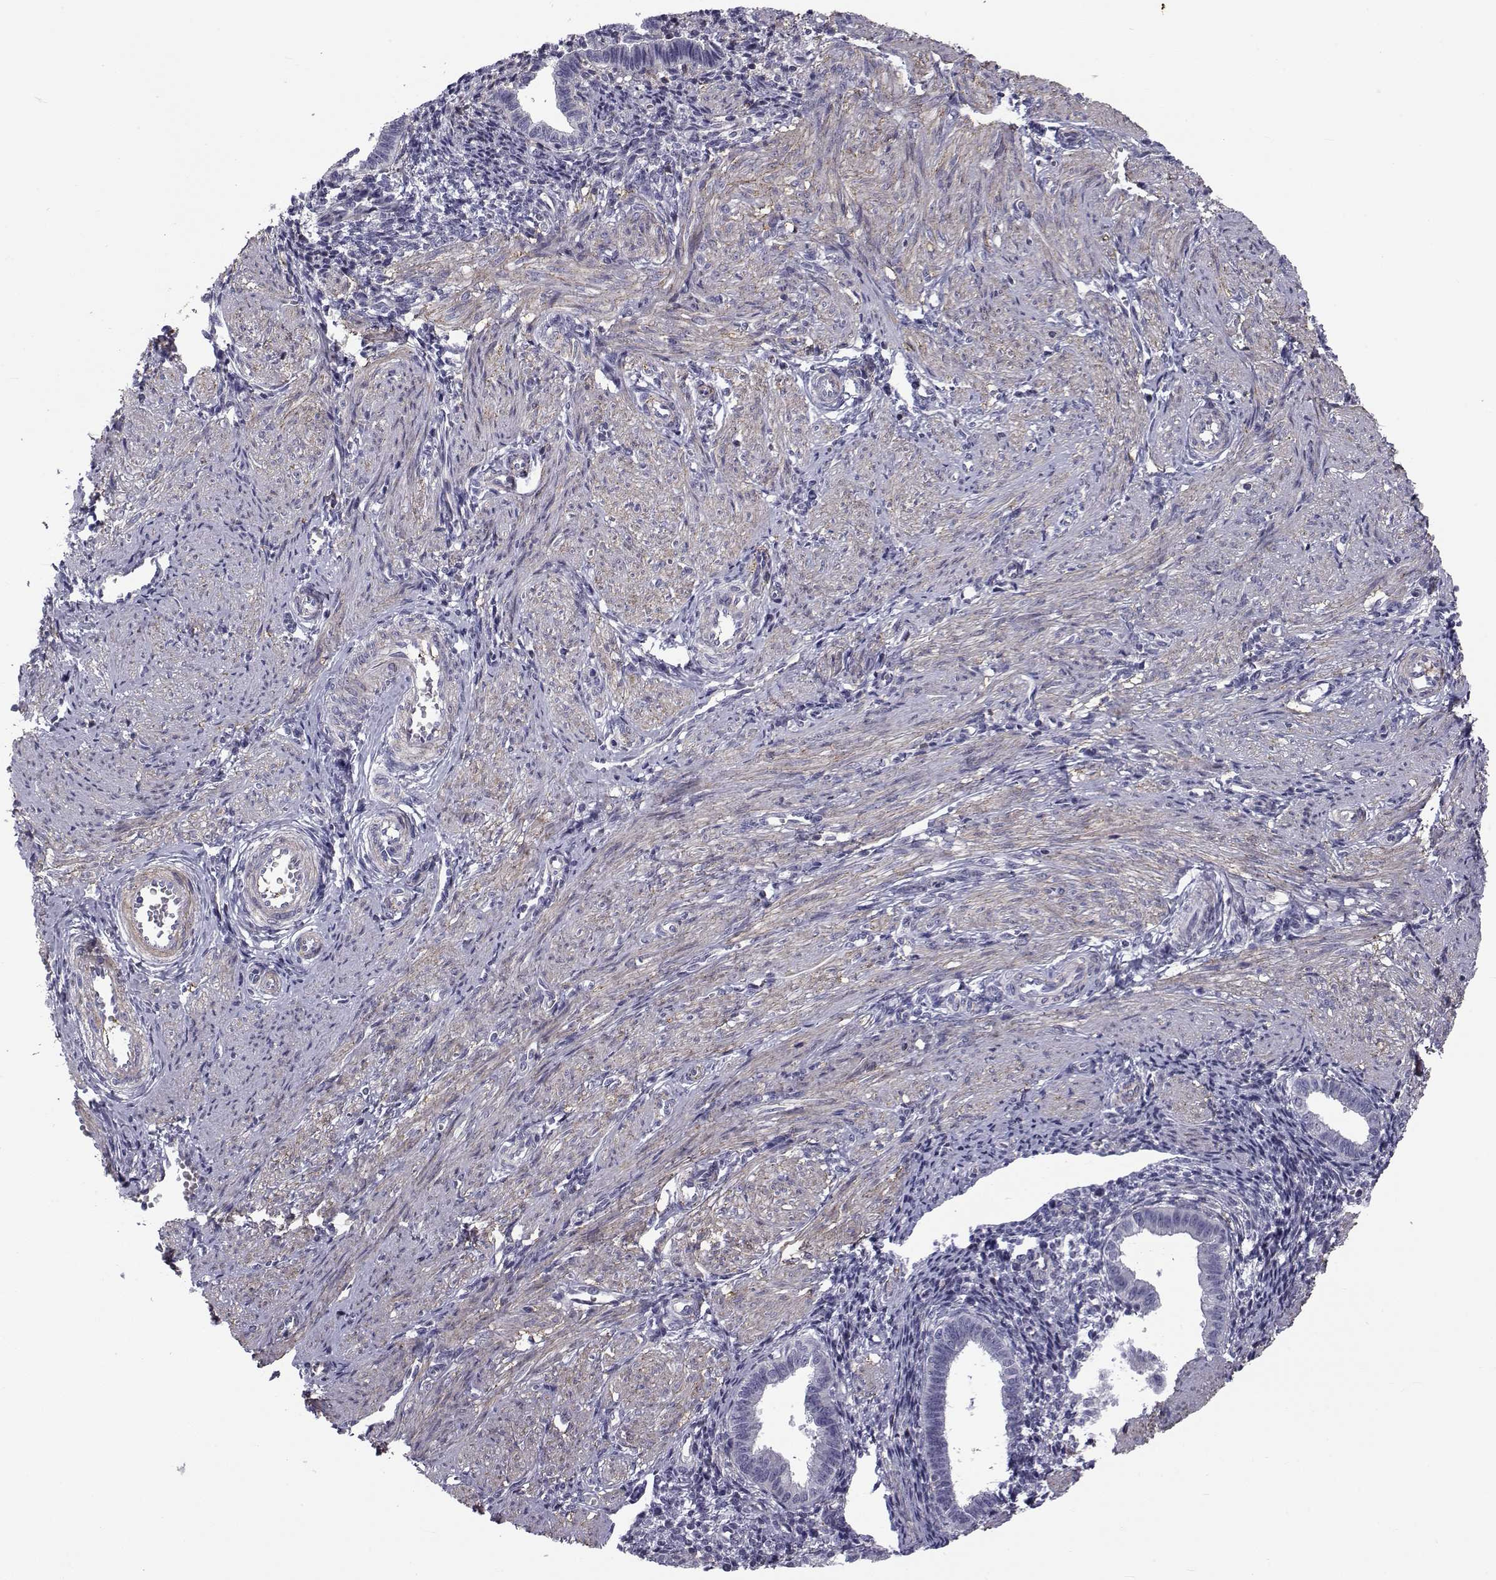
{"staining": {"intensity": "negative", "quantity": "none", "location": "none"}, "tissue": "endometrium", "cell_type": "Cells in endometrial stroma", "image_type": "normal", "snomed": [{"axis": "morphology", "description": "Normal tissue, NOS"}, {"axis": "topography", "description": "Endometrium"}], "caption": "Cells in endometrial stroma show no significant staining in unremarkable endometrium. The staining was performed using DAB to visualize the protein expression in brown, while the nuclei were stained in blue with hematoxylin (Magnification: 20x).", "gene": "LRRC27", "patient": {"sex": "female", "age": 37}}